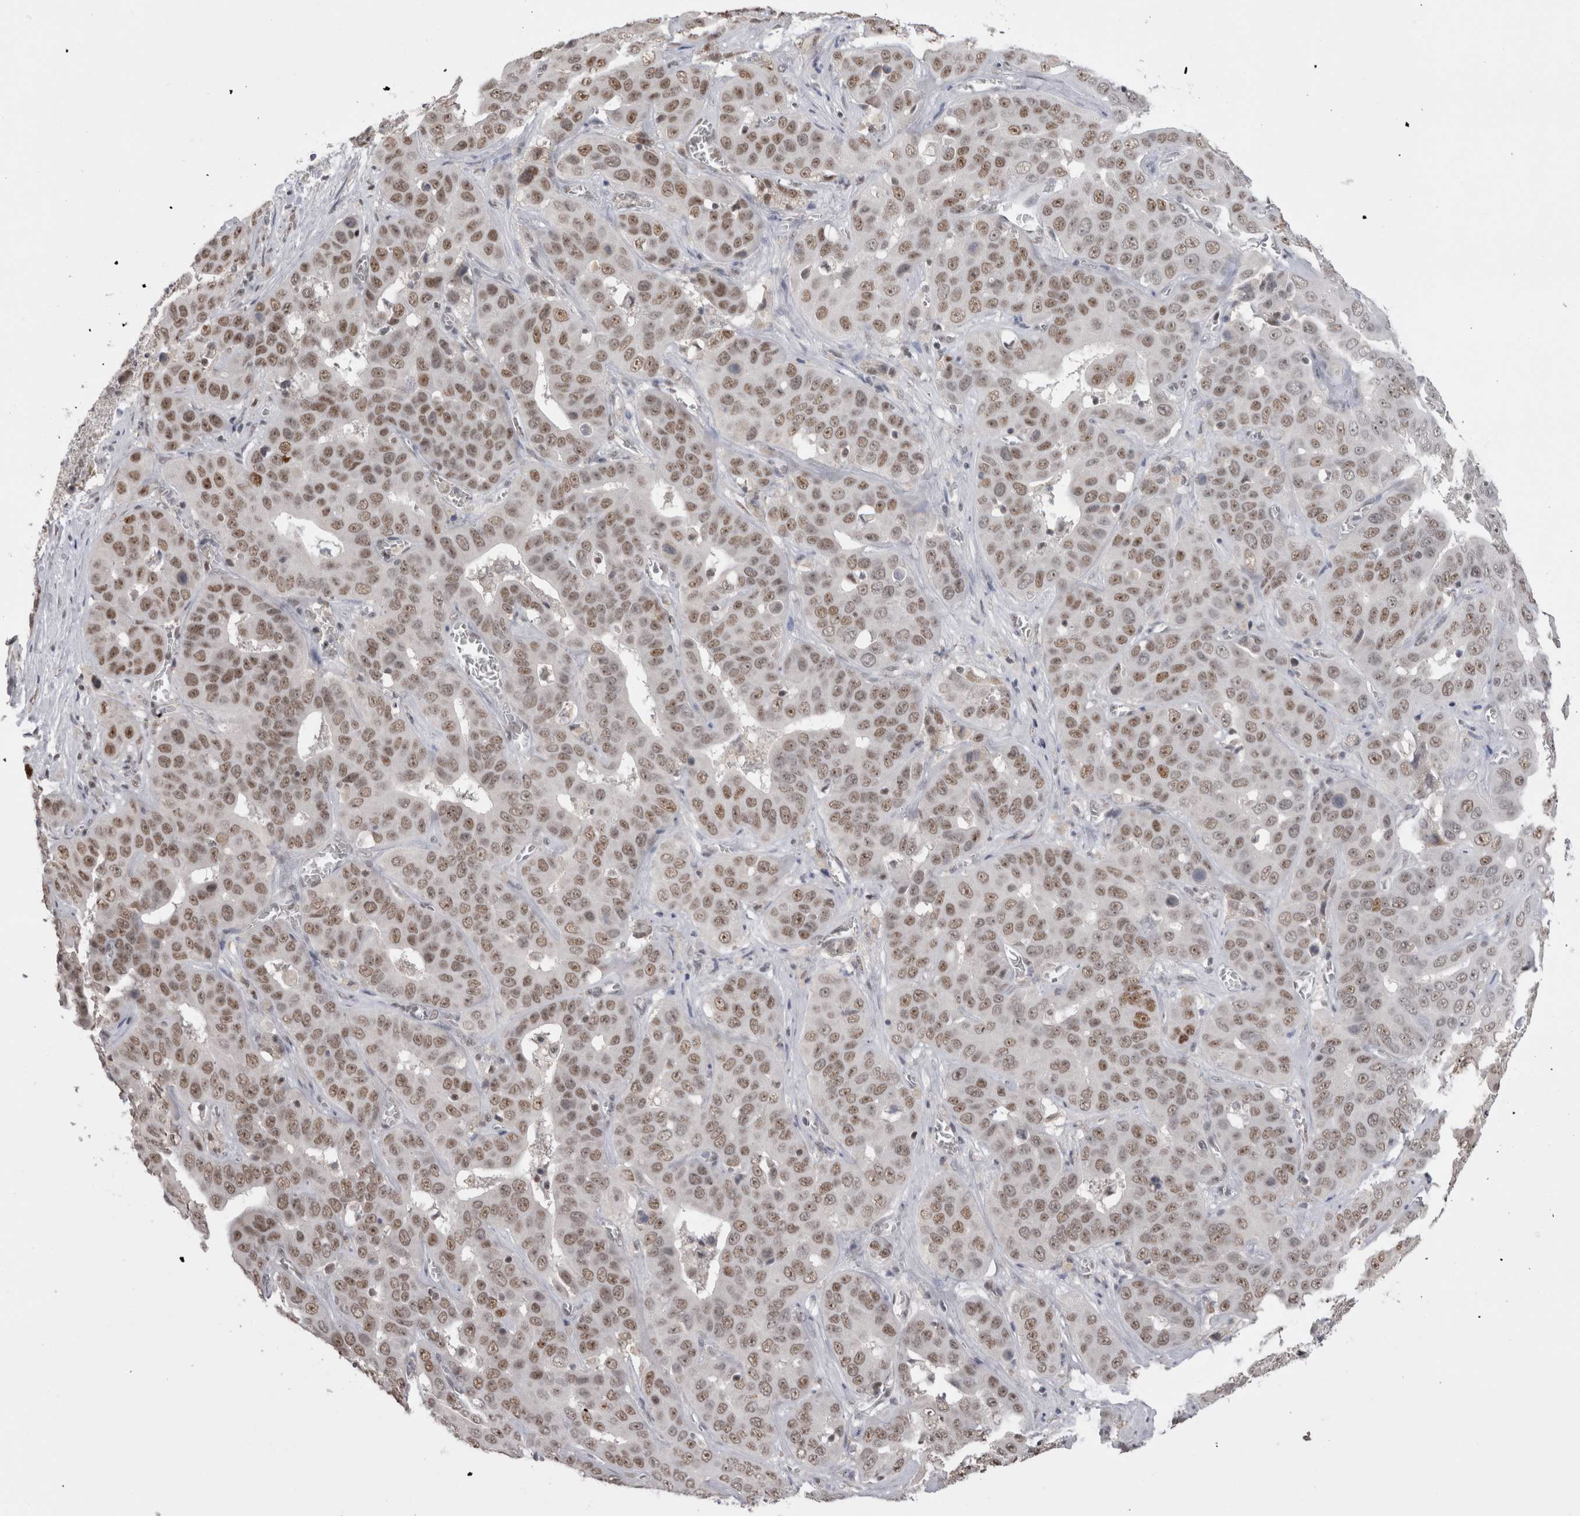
{"staining": {"intensity": "moderate", "quantity": ">75%", "location": "nuclear"}, "tissue": "liver cancer", "cell_type": "Tumor cells", "image_type": "cancer", "snomed": [{"axis": "morphology", "description": "Cholangiocarcinoma"}, {"axis": "topography", "description": "Liver"}], "caption": "A photomicrograph of liver cancer stained for a protein reveals moderate nuclear brown staining in tumor cells.", "gene": "DAXX", "patient": {"sex": "female", "age": 52}}